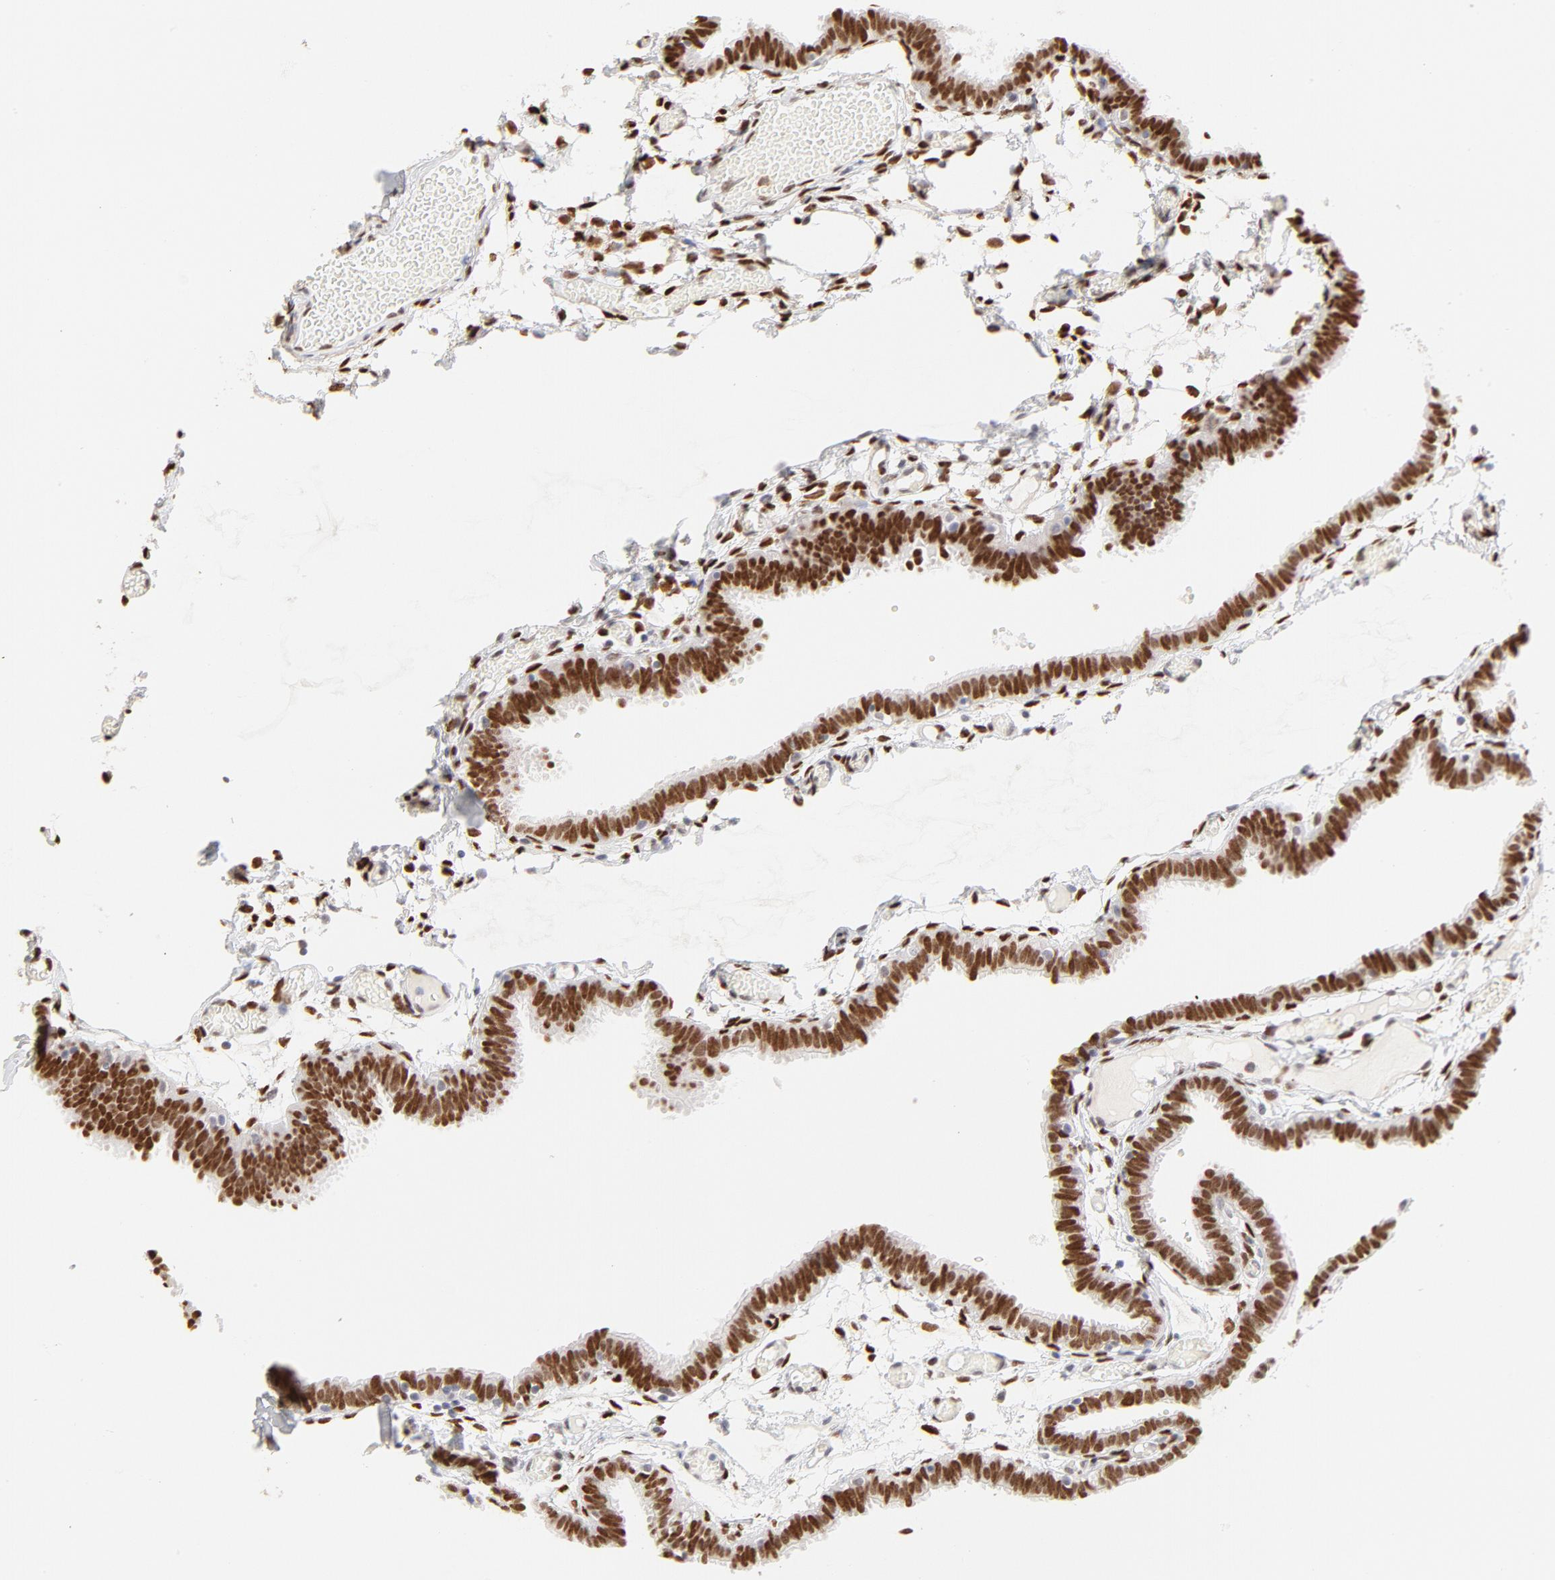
{"staining": {"intensity": "strong", "quantity": ">75%", "location": "nuclear"}, "tissue": "fallopian tube", "cell_type": "Glandular cells", "image_type": "normal", "snomed": [{"axis": "morphology", "description": "Normal tissue, NOS"}, {"axis": "topography", "description": "Fallopian tube"}], "caption": "An immunohistochemistry (IHC) photomicrograph of normal tissue is shown. Protein staining in brown highlights strong nuclear positivity in fallopian tube within glandular cells.", "gene": "PBX1", "patient": {"sex": "female", "age": 29}}